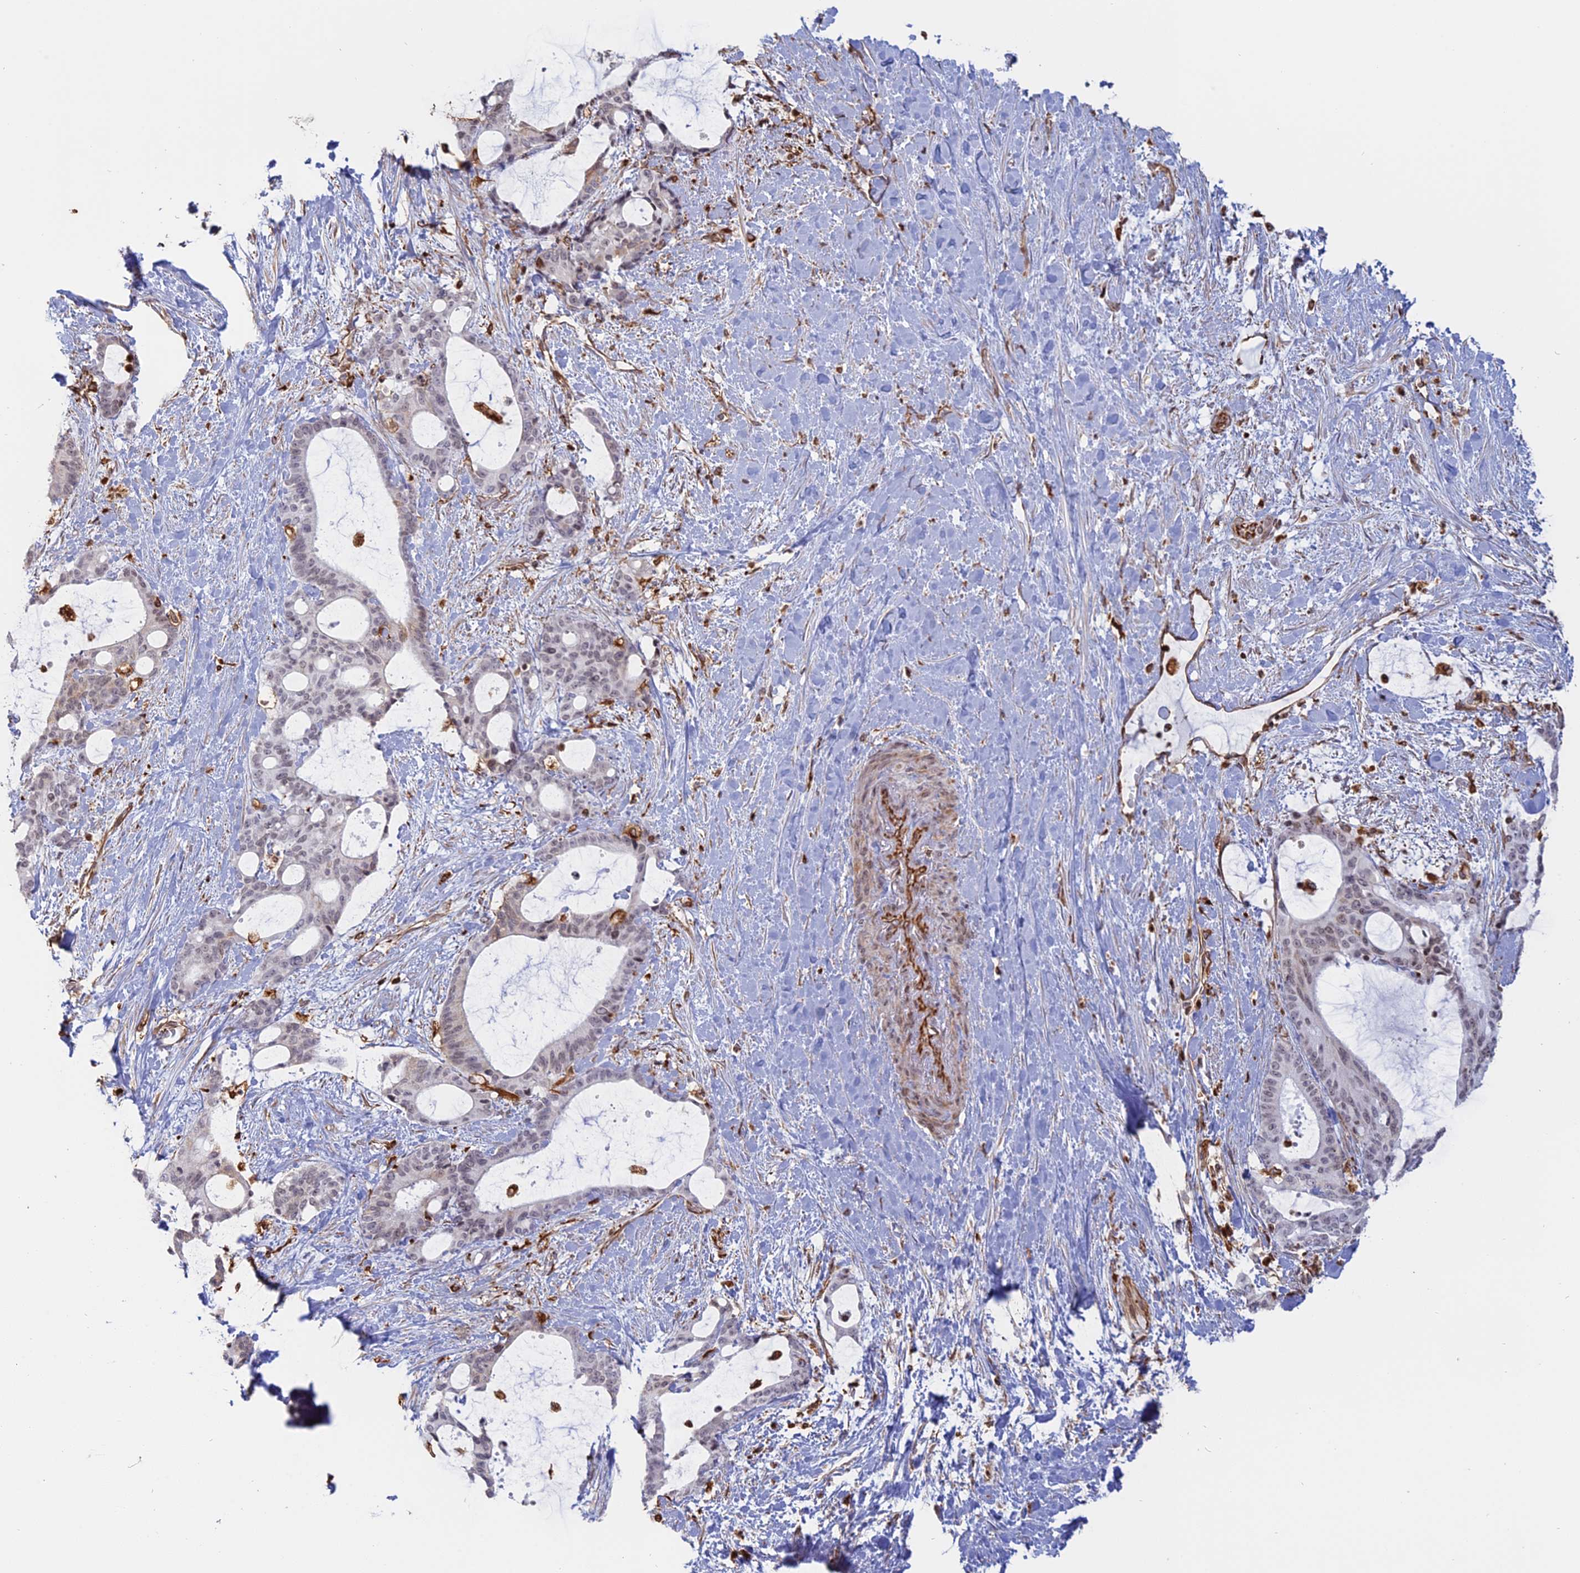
{"staining": {"intensity": "negative", "quantity": "none", "location": "none"}, "tissue": "liver cancer", "cell_type": "Tumor cells", "image_type": "cancer", "snomed": [{"axis": "morphology", "description": "Normal tissue, NOS"}, {"axis": "morphology", "description": "Cholangiocarcinoma"}, {"axis": "topography", "description": "Liver"}, {"axis": "topography", "description": "Peripheral nerve tissue"}], "caption": "Immunohistochemical staining of cholangiocarcinoma (liver) demonstrates no significant positivity in tumor cells.", "gene": "APOBR", "patient": {"sex": "female", "age": 73}}